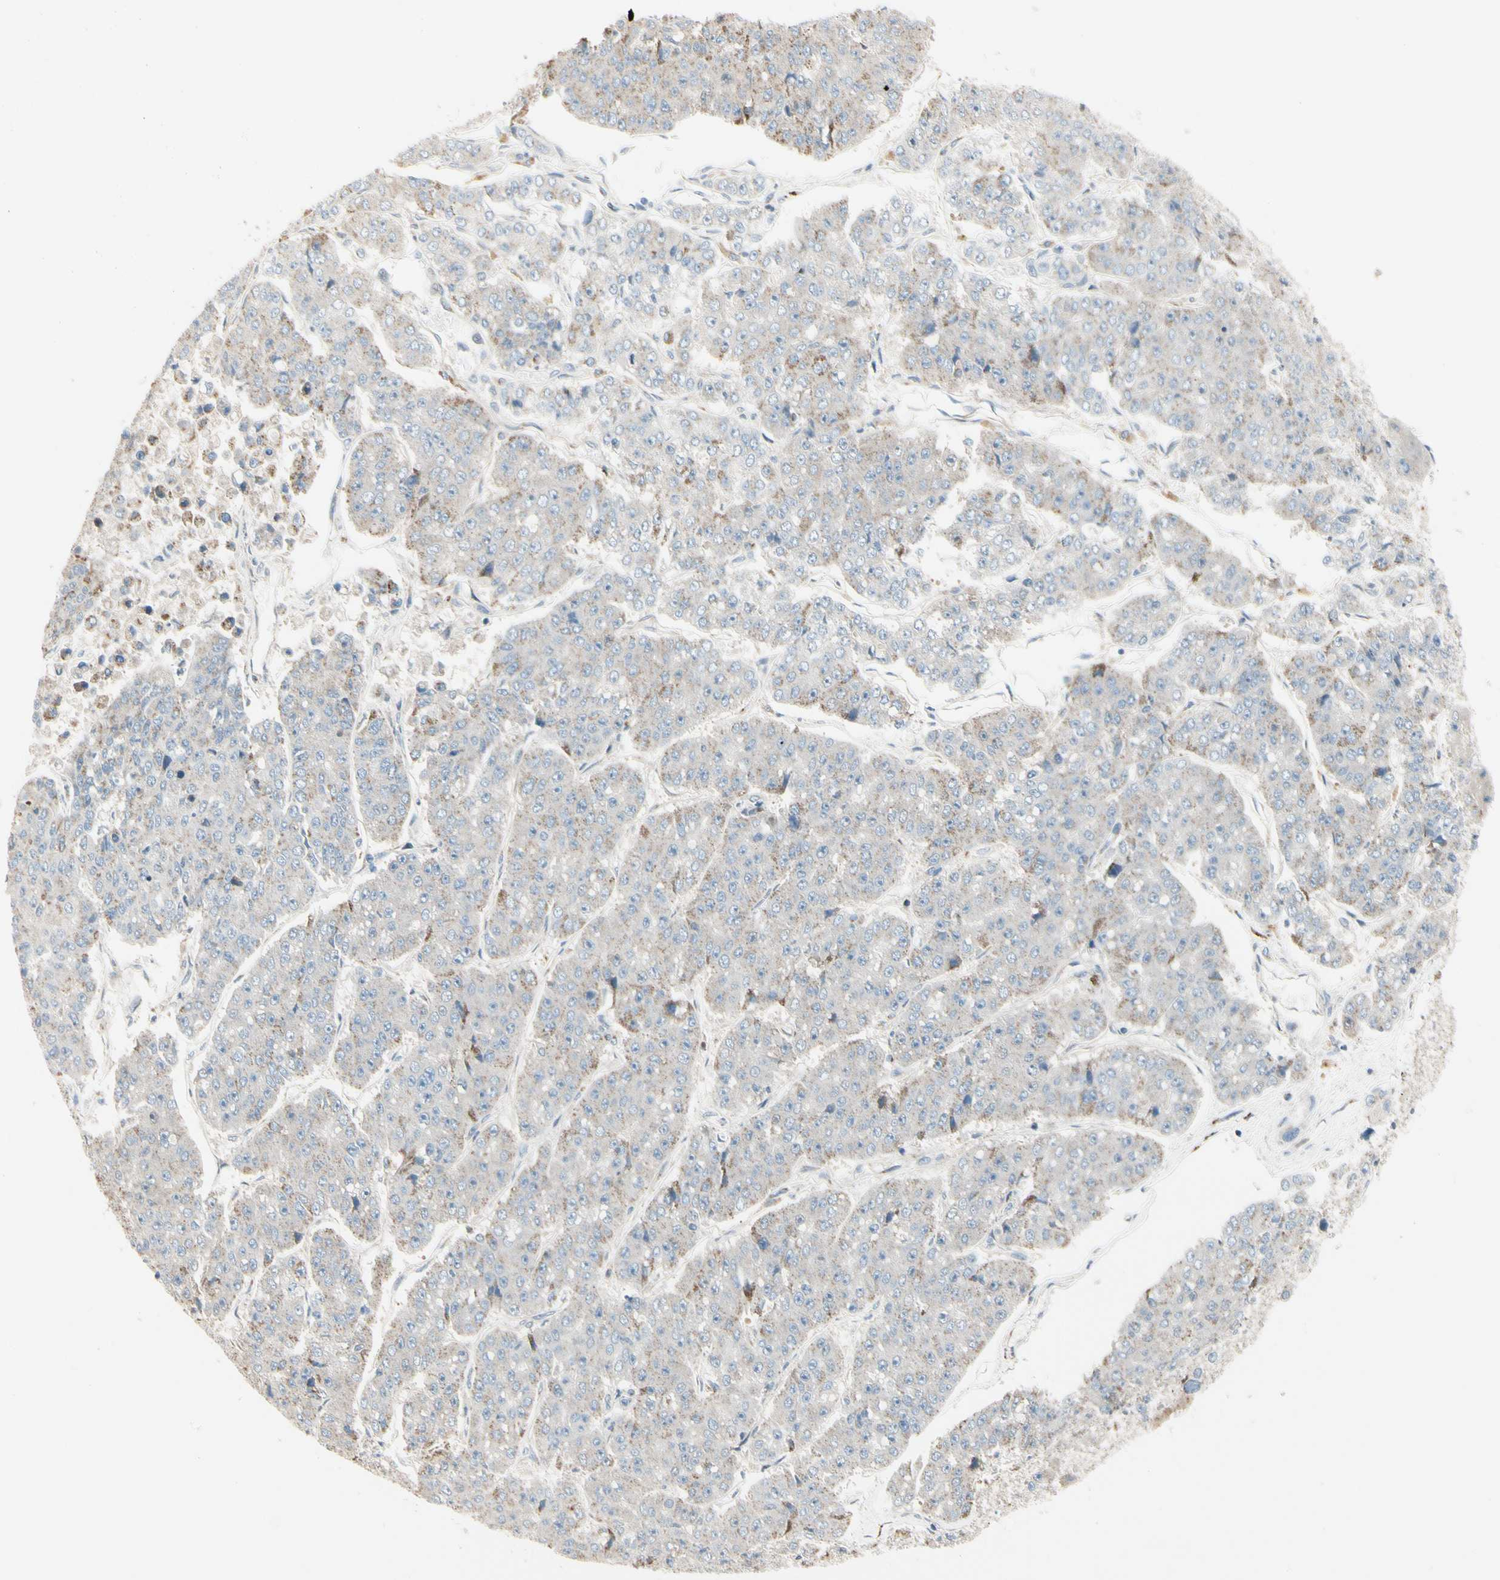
{"staining": {"intensity": "moderate", "quantity": "<25%", "location": "cytoplasmic/membranous"}, "tissue": "pancreatic cancer", "cell_type": "Tumor cells", "image_type": "cancer", "snomed": [{"axis": "morphology", "description": "Adenocarcinoma, NOS"}, {"axis": "topography", "description": "Pancreas"}], "caption": "Pancreatic adenocarcinoma was stained to show a protein in brown. There is low levels of moderate cytoplasmic/membranous positivity in approximately <25% of tumor cells.", "gene": "ABCA3", "patient": {"sex": "male", "age": 50}}